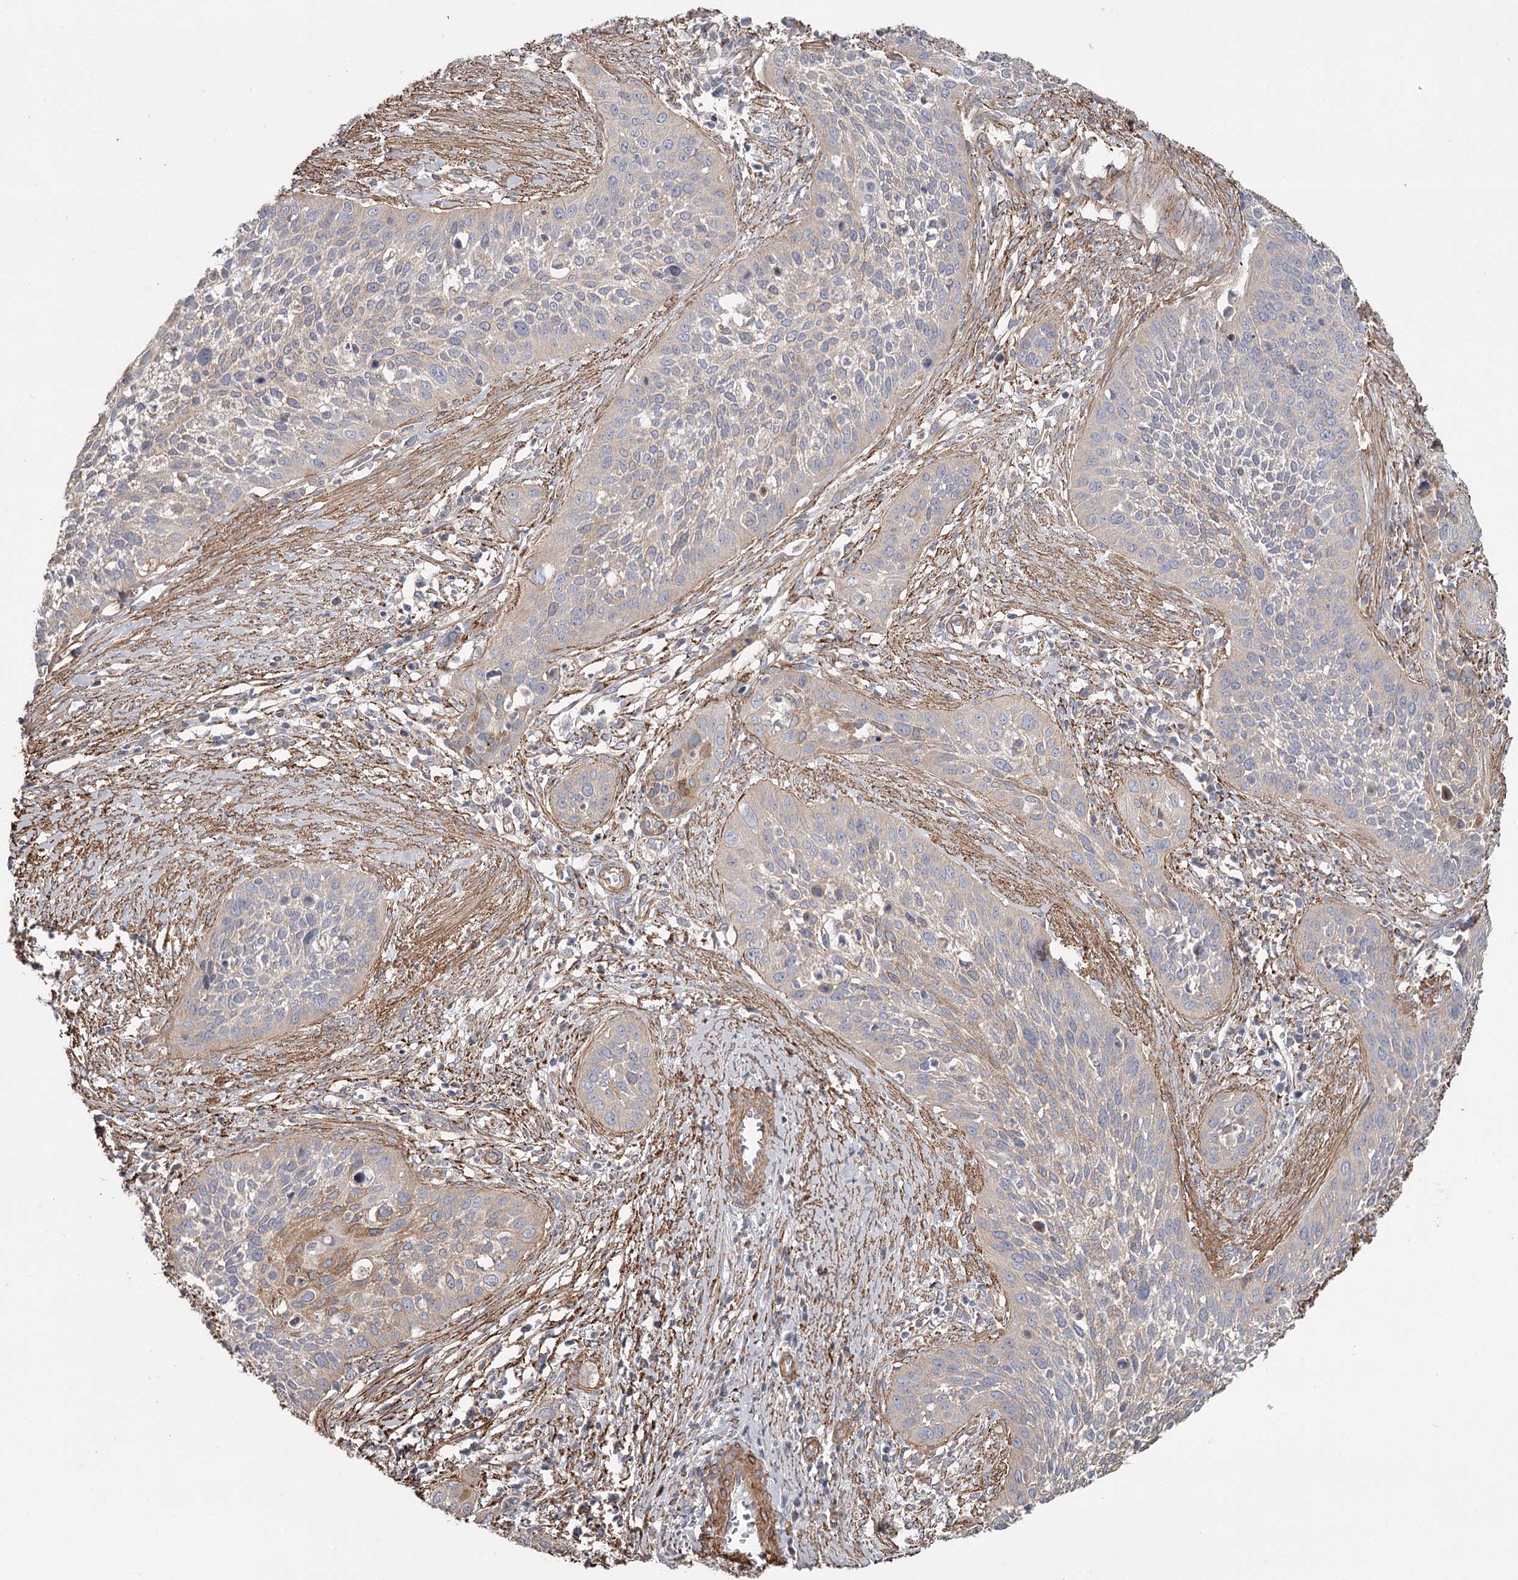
{"staining": {"intensity": "negative", "quantity": "none", "location": "none"}, "tissue": "cervical cancer", "cell_type": "Tumor cells", "image_type": "cancer", "snomed": [{"axis": "morphology", "description": "Squamous cell carcinoma, NOS"}, {"axis": "topography", "description": "Cervix"}], "caption": "High power microscopy histopathology image of an IHC histopathology image of cervical cancer (squamous cell carcinoma), revealing no significant staining in tumor cells.", "gene": "DHRS9", "patient": {"sex": "female", "age": 34}}